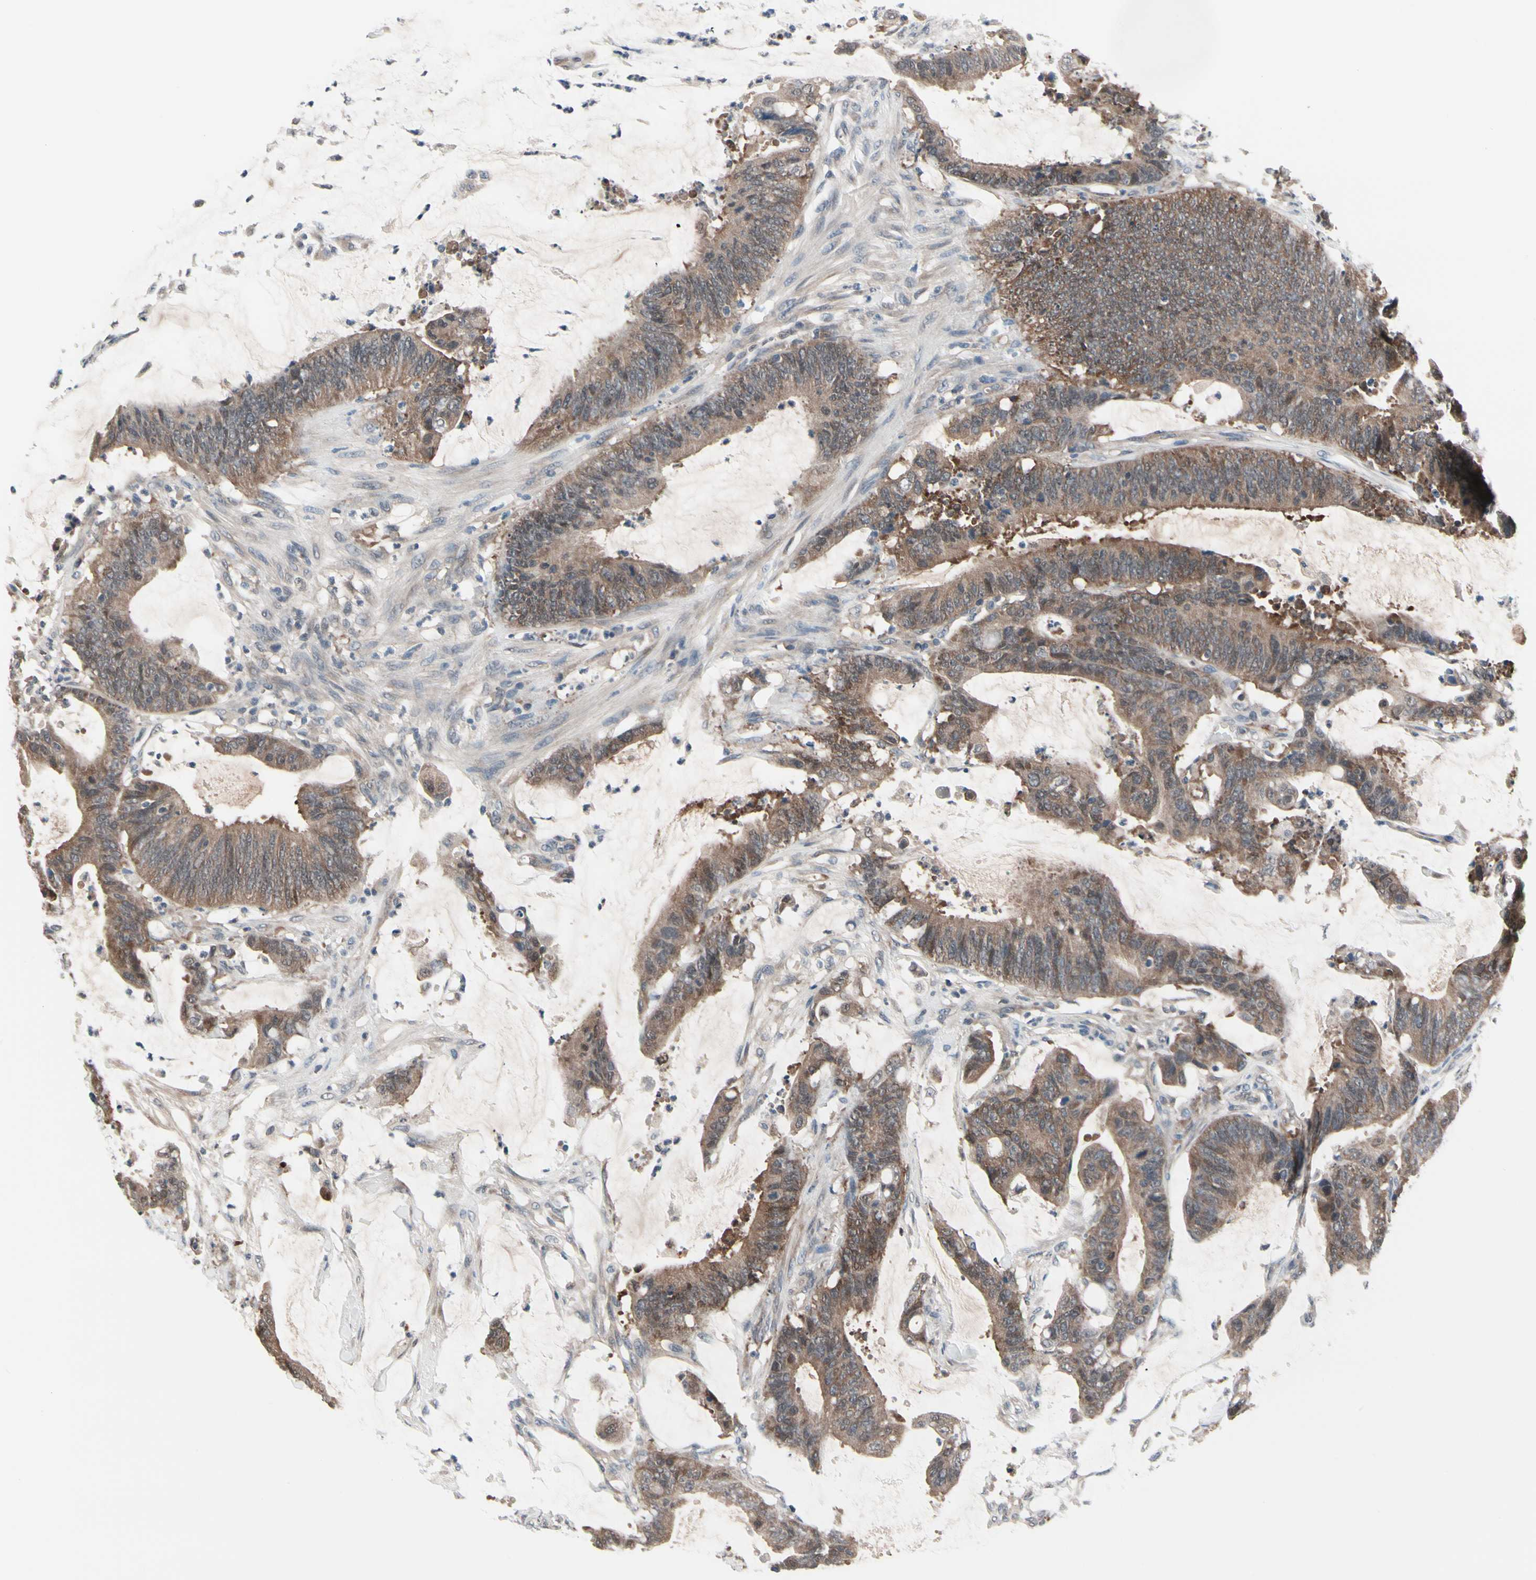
{"staining": {"intensity": "moderate", "quantity": ">75%", "location": "cytoplasmic/membranous"}, "tissue": "colorectal cancer", "cell_type": "Tumor cells", "image_type": "cancer", "snomed": [{"axis": "morphology", "description": "Adenocarcinoma, NOS"}, {"axis": "topography", "description": "Rectum"}], "caption": "Tumor cells reveal moderate cytoplasmic/membranous positivity in about >75% of cells in colorectal cancer (adenocarcinoma). The staining was performed using DAB (3,3'-diaminobenzidine) to visualize the protein expression in brown, while the nuclei were stained in blue with hematoxylin (Magnification: 20x).", "gene": "PRDX6", "patient": {"sex": "female", "age": 66}}